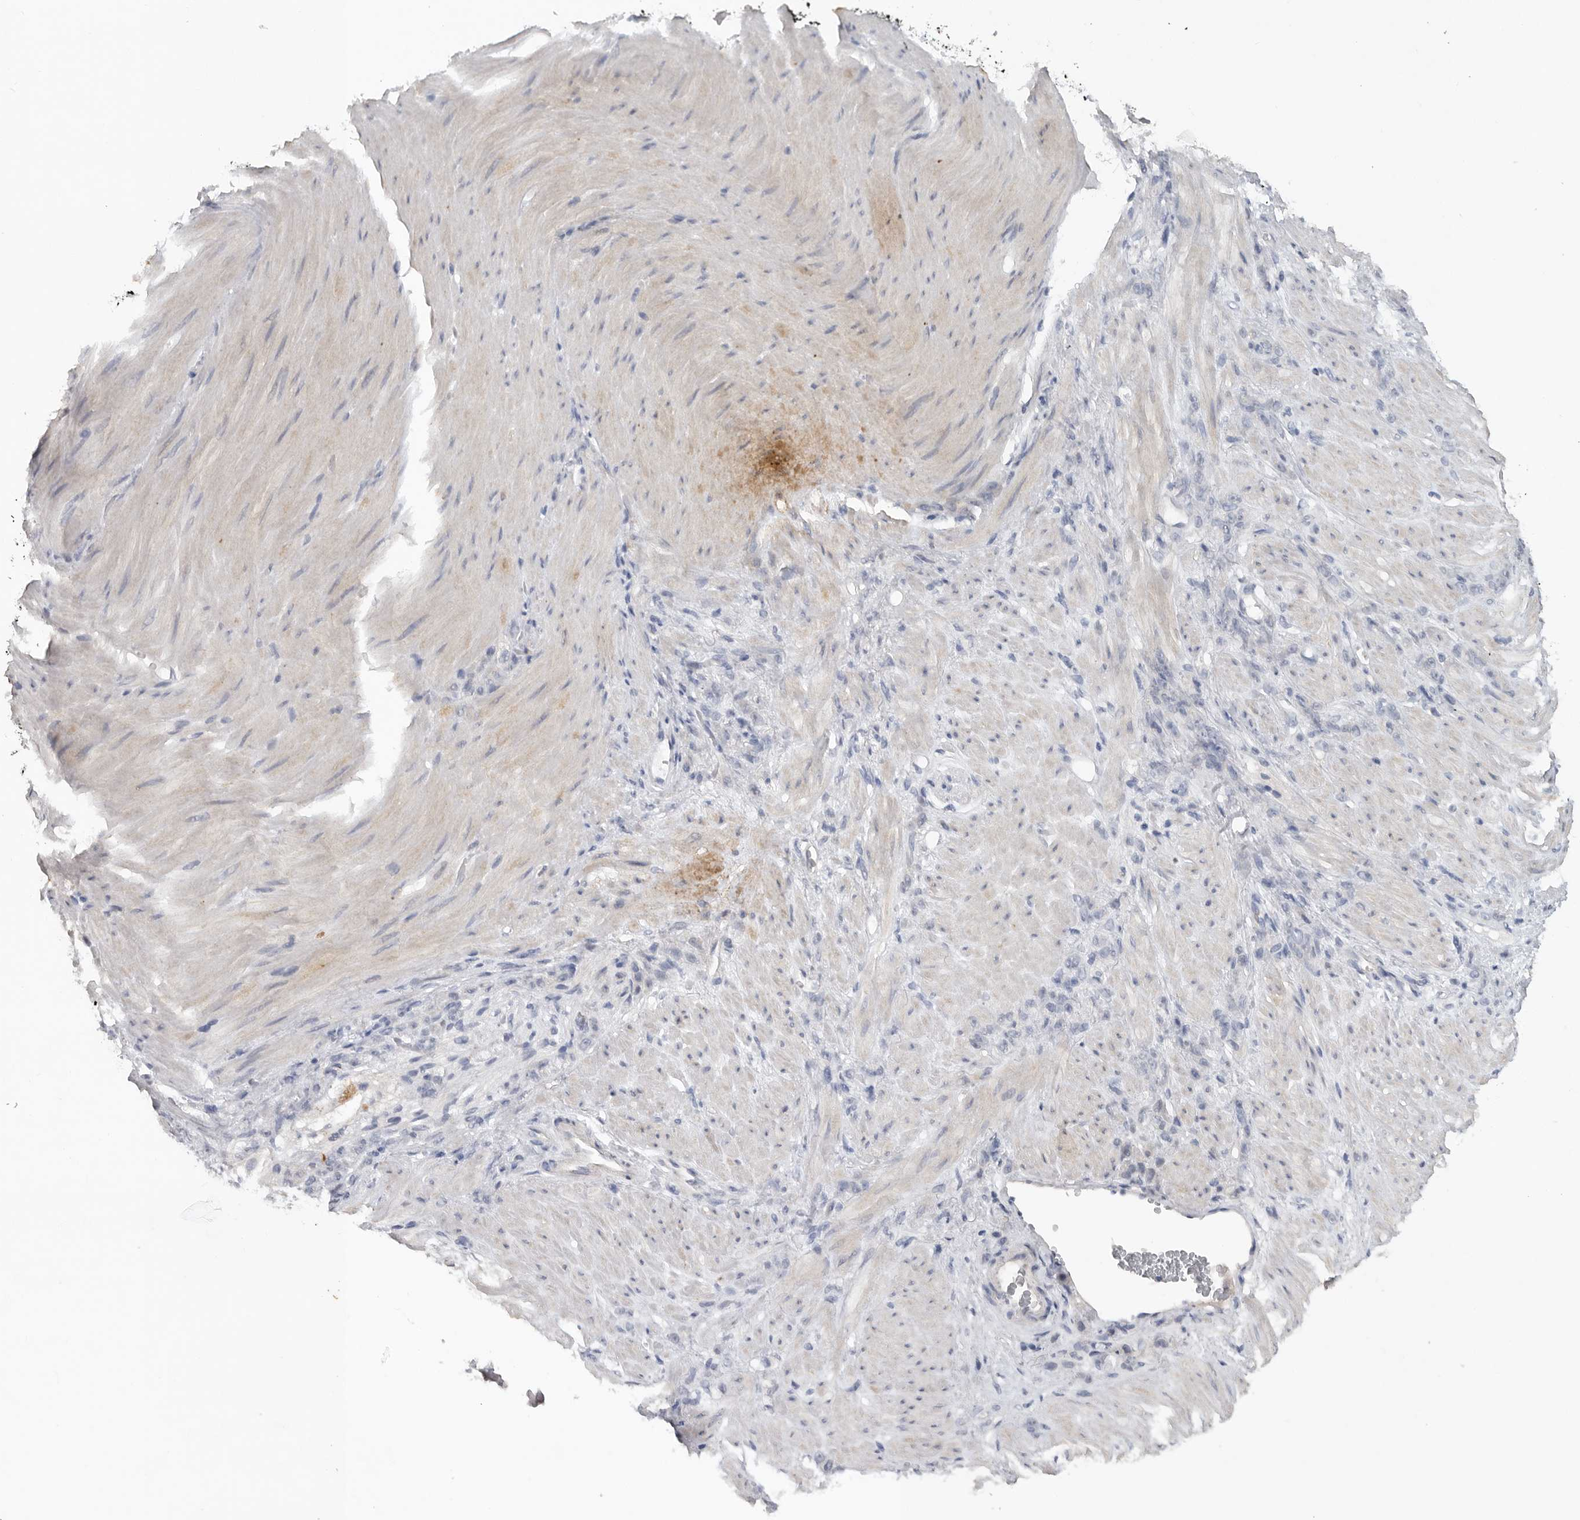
{"staining": {"intensity": "negative", "quantity": "none", "location": "none"}, "tissue": "stomach cancer", "cell_type": "Tumor cells", "image_type": "cancer", "snomed": [{"axis": "morphology", "description": "Normal tissue, NOS"}, {"axis": "morphology", "description": "Adenocarcinoma, NOS"}, {"axis": "topography", "description": "Stomach"}], "caption": "Photomicrograph shows no significant protein expression in tumor cells of stomach cancer (adenocarcinoma).", "gene": "REG4", "patient": {"sex": "male", "age": 82}}